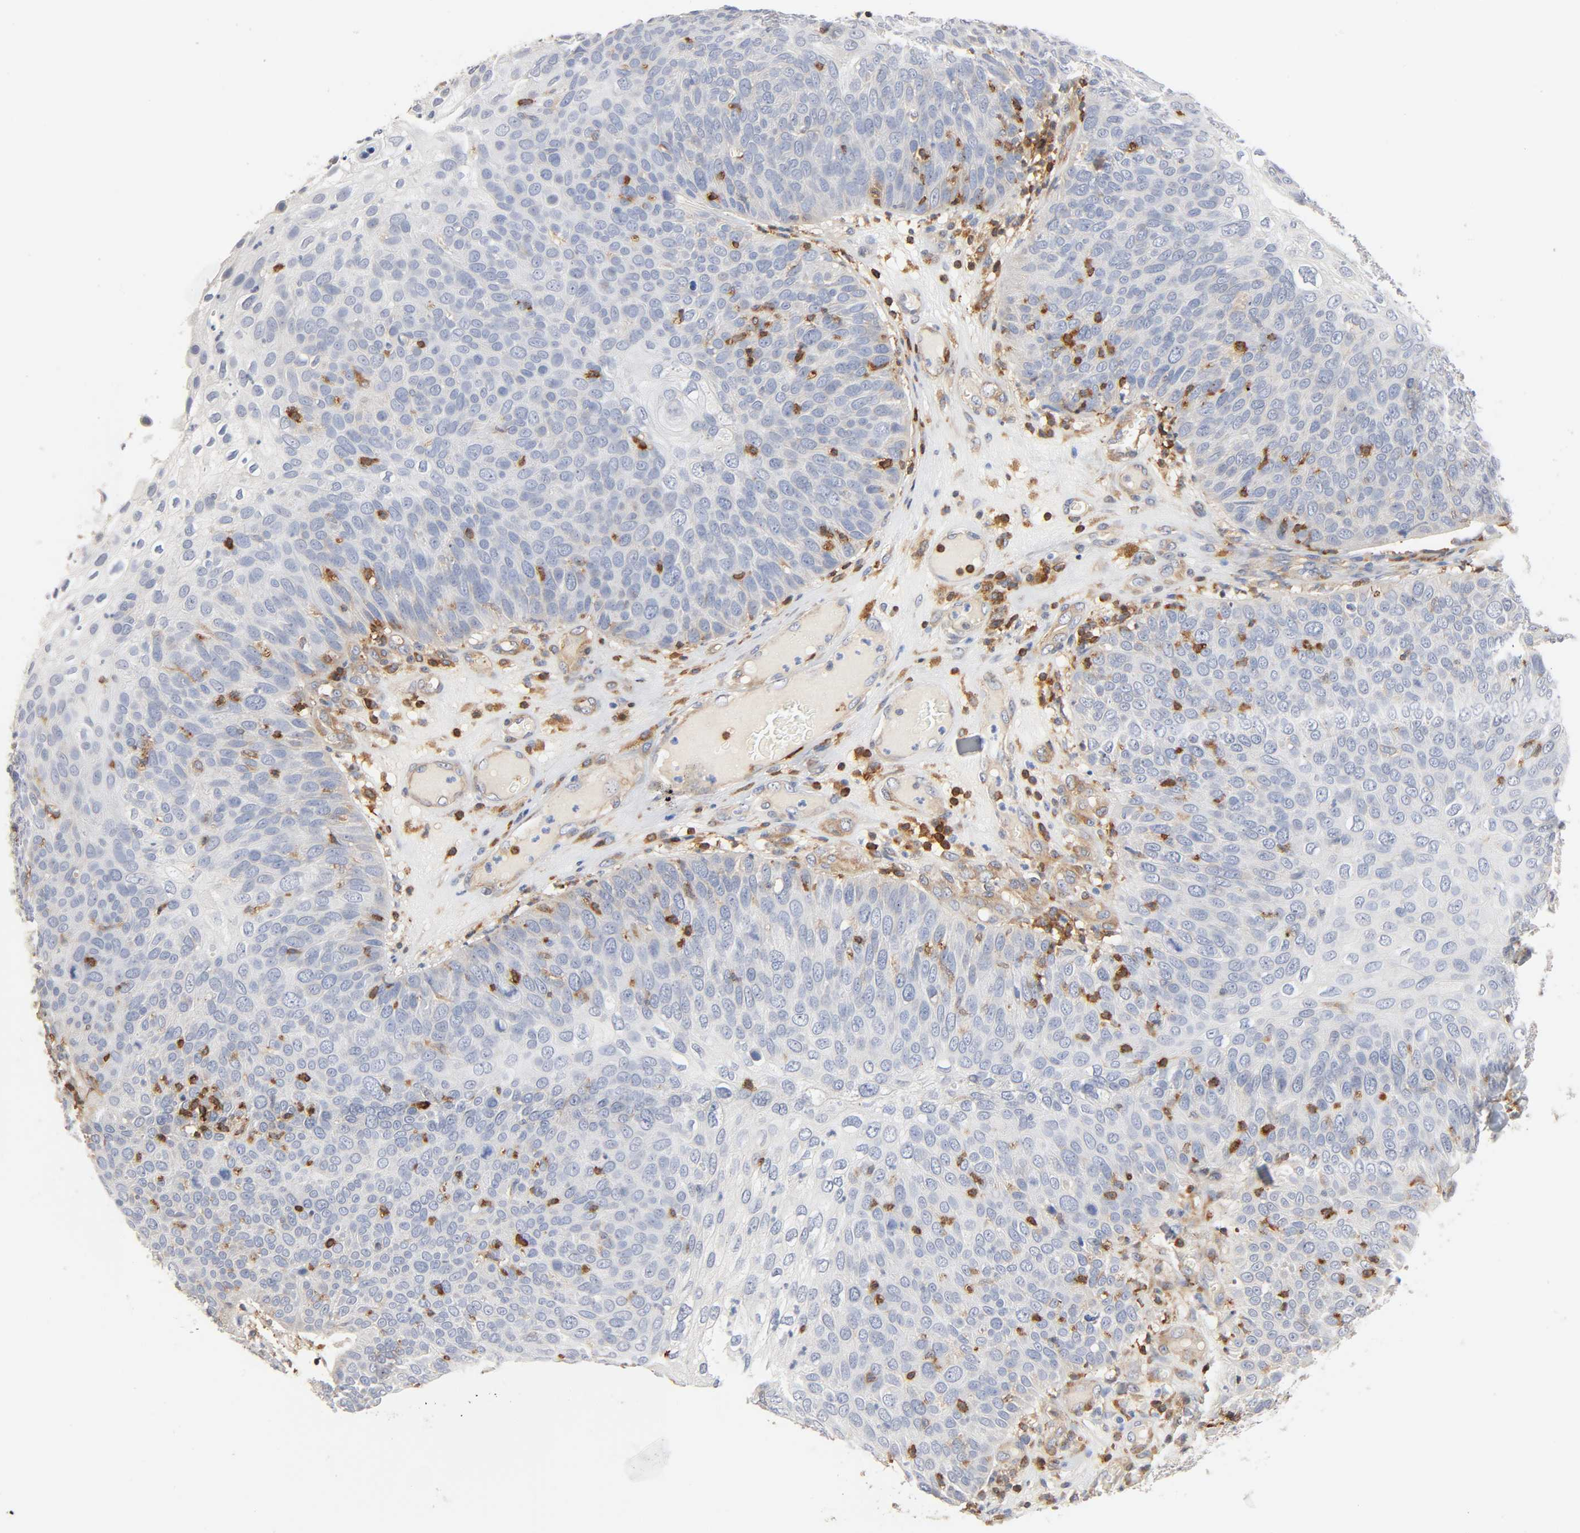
{"staining": {"intensity": "weak", "quantity": "<25%", "location": "cytoplasmic/membranous"}, "tissue": "skin cancer", "cell_type": "Tumor cells", "image_type": "cancer", "snomed": [{"axis": "morphology", "description": "Squamous cell carcinoma, NOS"}, {"axis": "topography", "description": "Skin"}], "caption": "This is a image of immunohistochemistry staining of skin squamous cell carcinoma, which shows no staining in tumor cells.", "gene": "BIN1", "patient": {"sex": "male", "age": 87}}